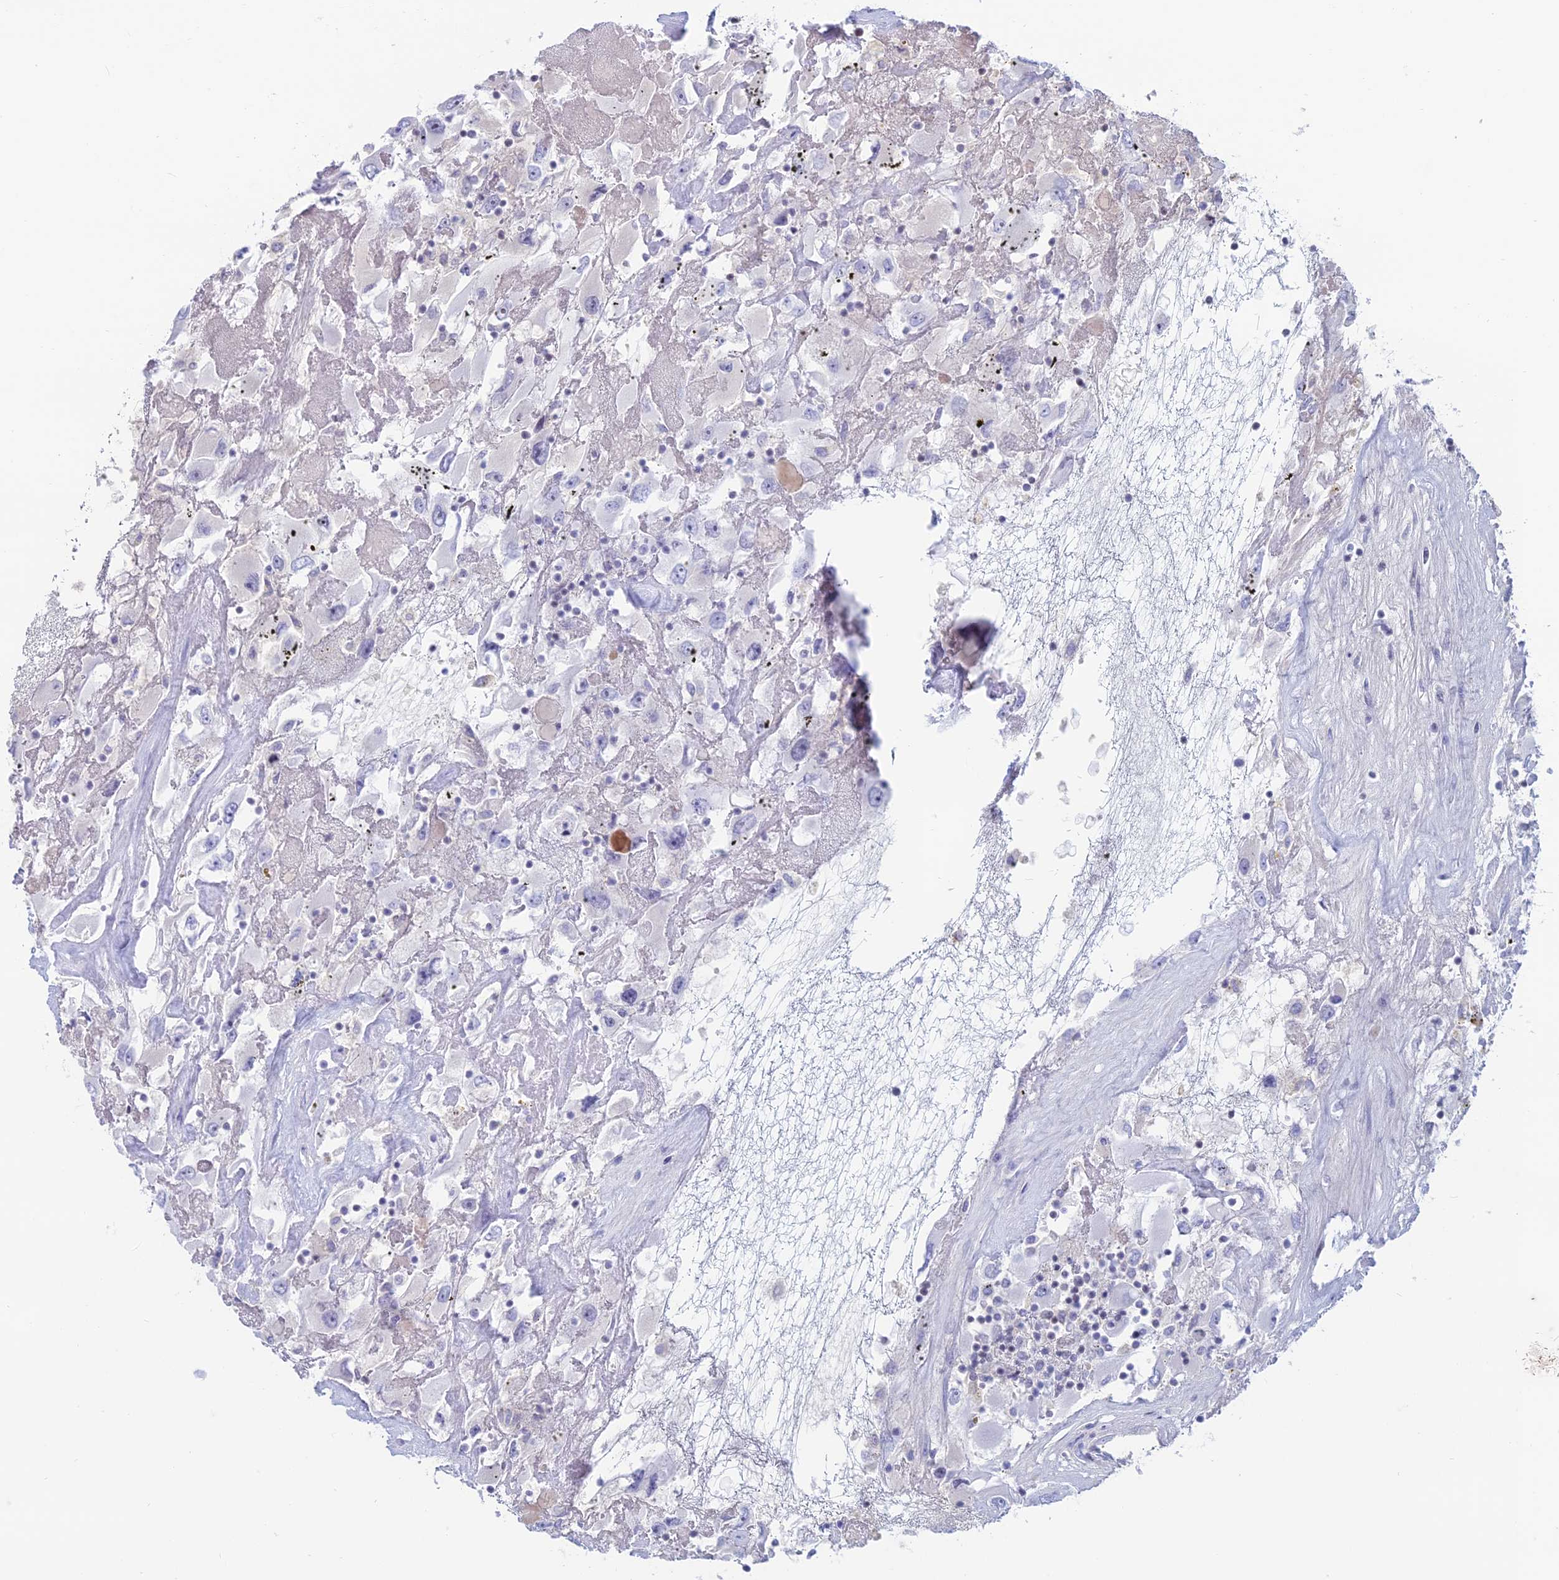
{"staining": {"intensity": "negative", "quantity": "none", "location": "none"}, "tissue": "renal cancer", "cell_type": "Tumor cells", "image_type": "cancer", "snomed": [{"axis": "morphology", "description": "Adenocarcinoma, NOS"}, {"axis": "topography", "description": "Kidney"}], "caption": "Renal cancer (adenocarcinoma) was stained to show a protein in brown. There is no significant staining in tumor cells.", "gene": "CERS6", "patient": {"sex": "female", "age": 52}}